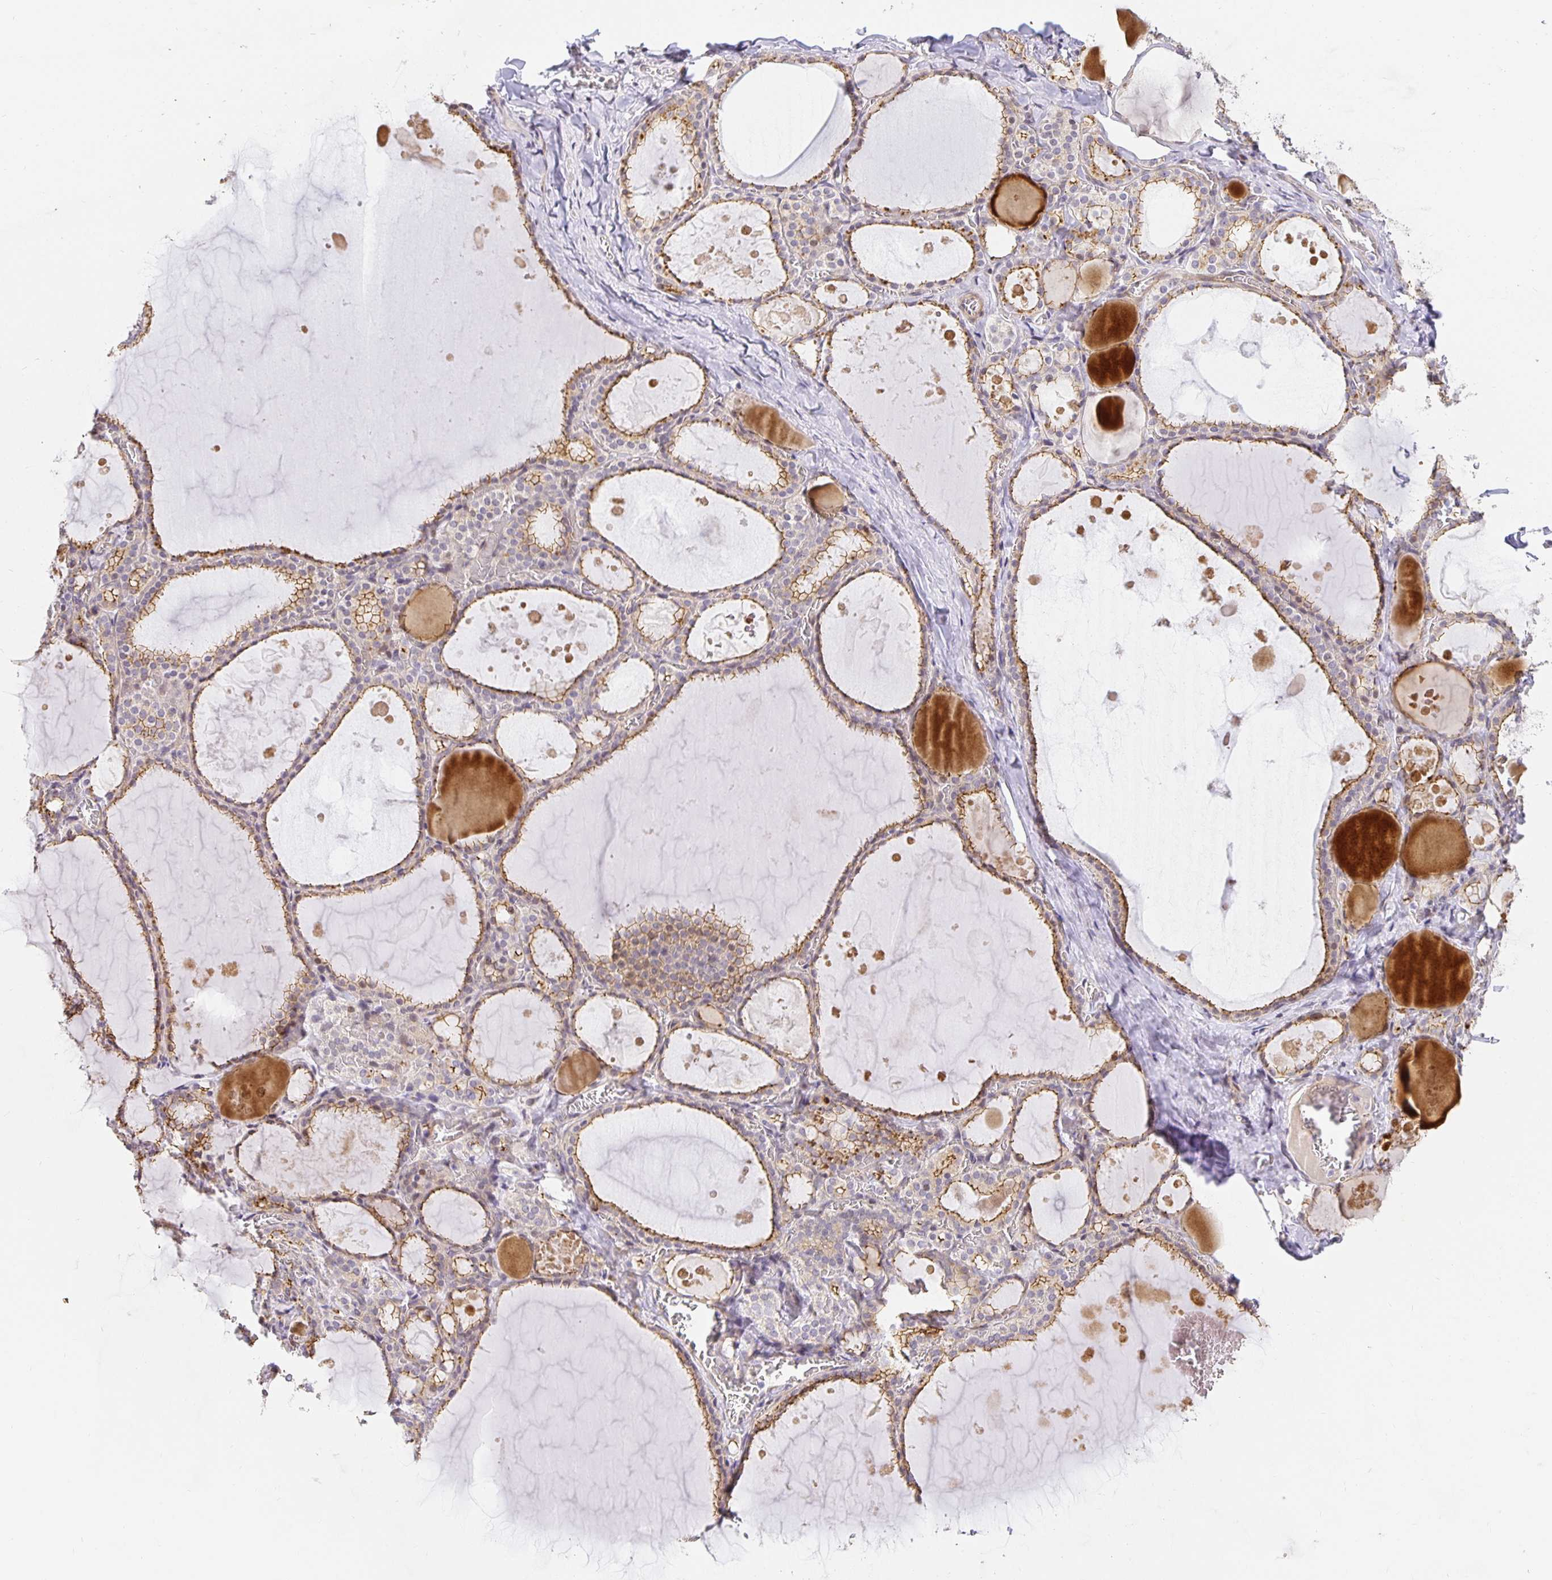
{"staining": {"intensity": "moderate", "quantity": ">75%", "location": "cytoplasmic/membranous"}, "tissue": "thyroid gland", "cell_type": "Glandular cells", "image_type": "normal", "snomed": [{"axis": "morphology", "description": "Normal tissue, NOS"}, {"axis": "topography", "description": "Thyroid gland"}], "caption": "Glandular cells show medium levels of moderate cytoplasmic/membranous positivity in approximately >75% of cells in benign thyroid gland. (DAB = brown stain, brightfield microscopy at high magnification).", "gene": "TJP3", "patient": {"sex": "male", "age": 56}}